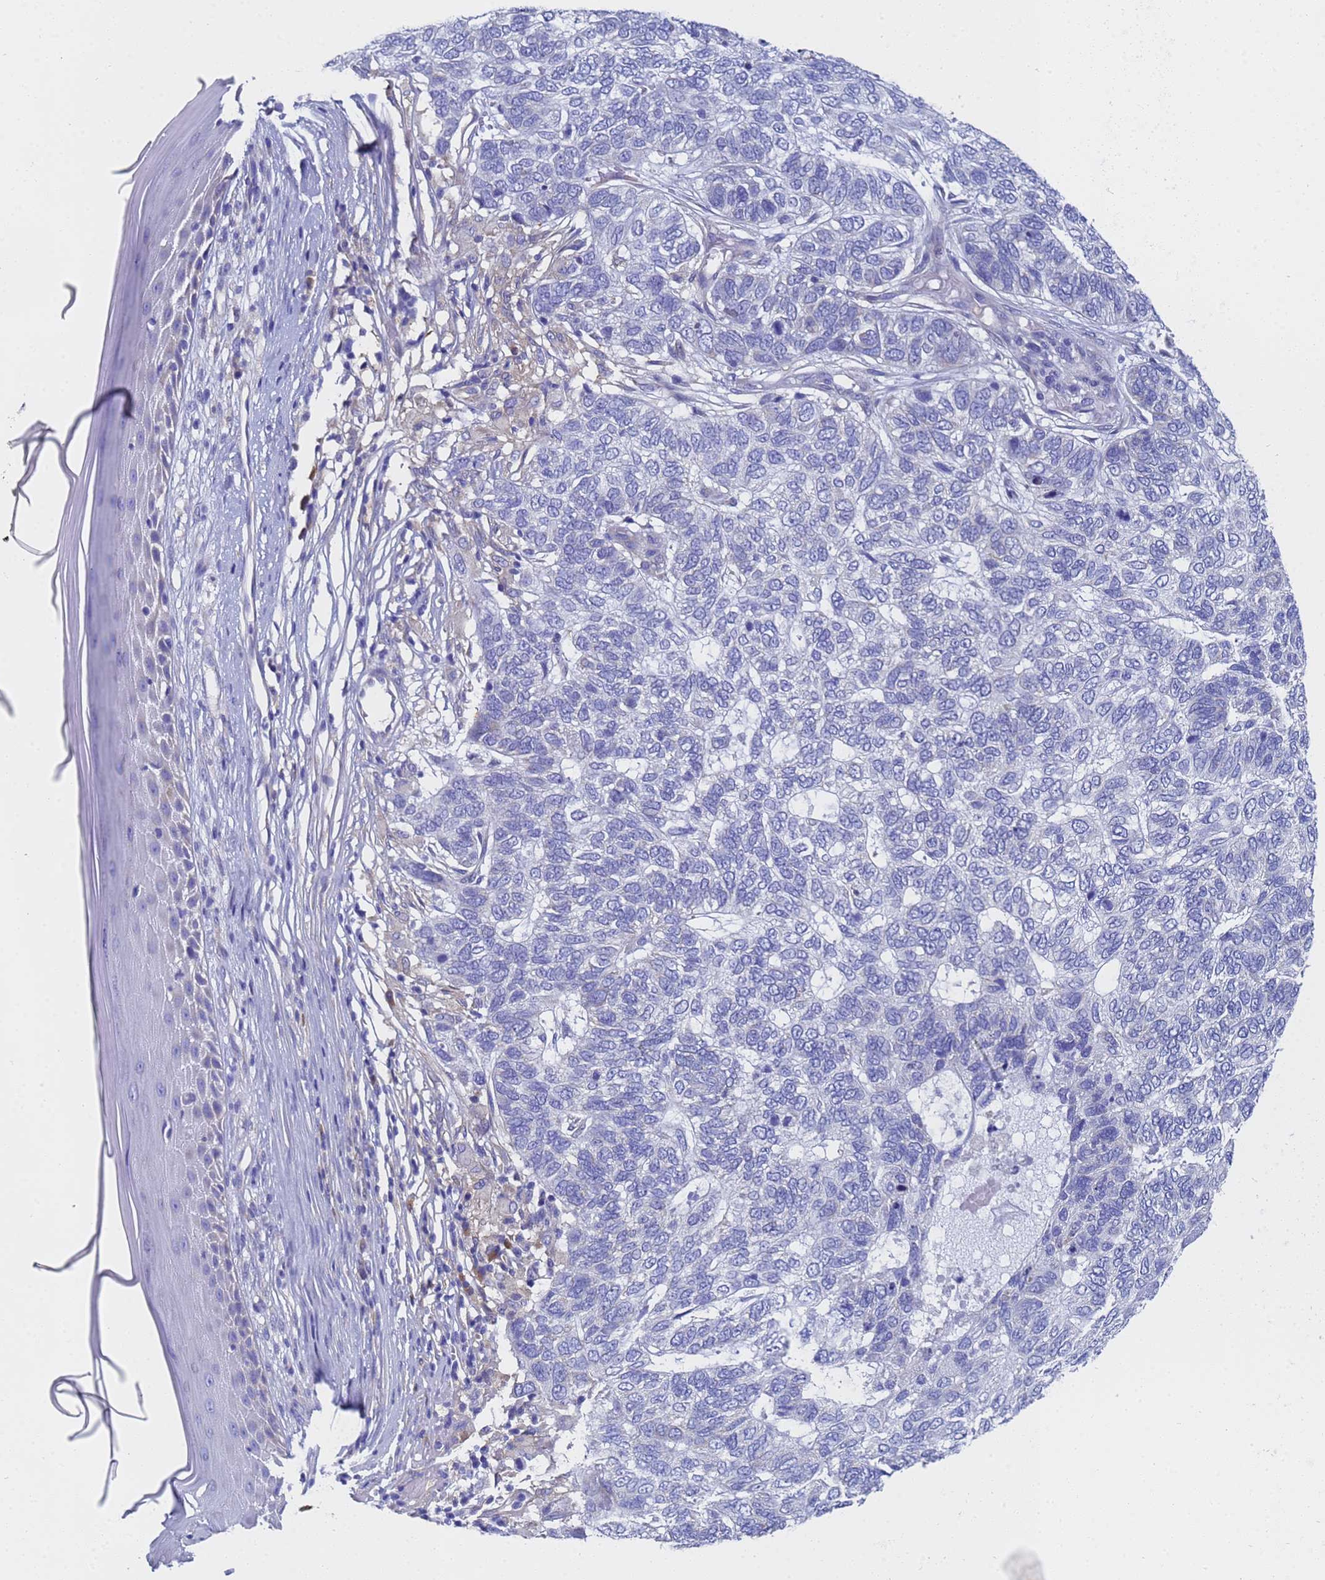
{"staining": {"intensity": "negative", "quantity": "none", "location": "none"}, "tissue": "skin cancer", "cell_type": "Tumor cells", "image_type": "cancer", "snomed": [{"axis": "morphology", "description": "Basal cell carcinoma"}, {"axis": "topography", "description": "Skin"}], "caption": "This micrograph is of skin cancer (basal cell carcinoma) stained with IHC to label a protein in brown with the nuclei are counter-stained blue. There is no expression in tumor cells.", "gene": "TM4SF4", "patient": {"sex": "female", "age": 65}}